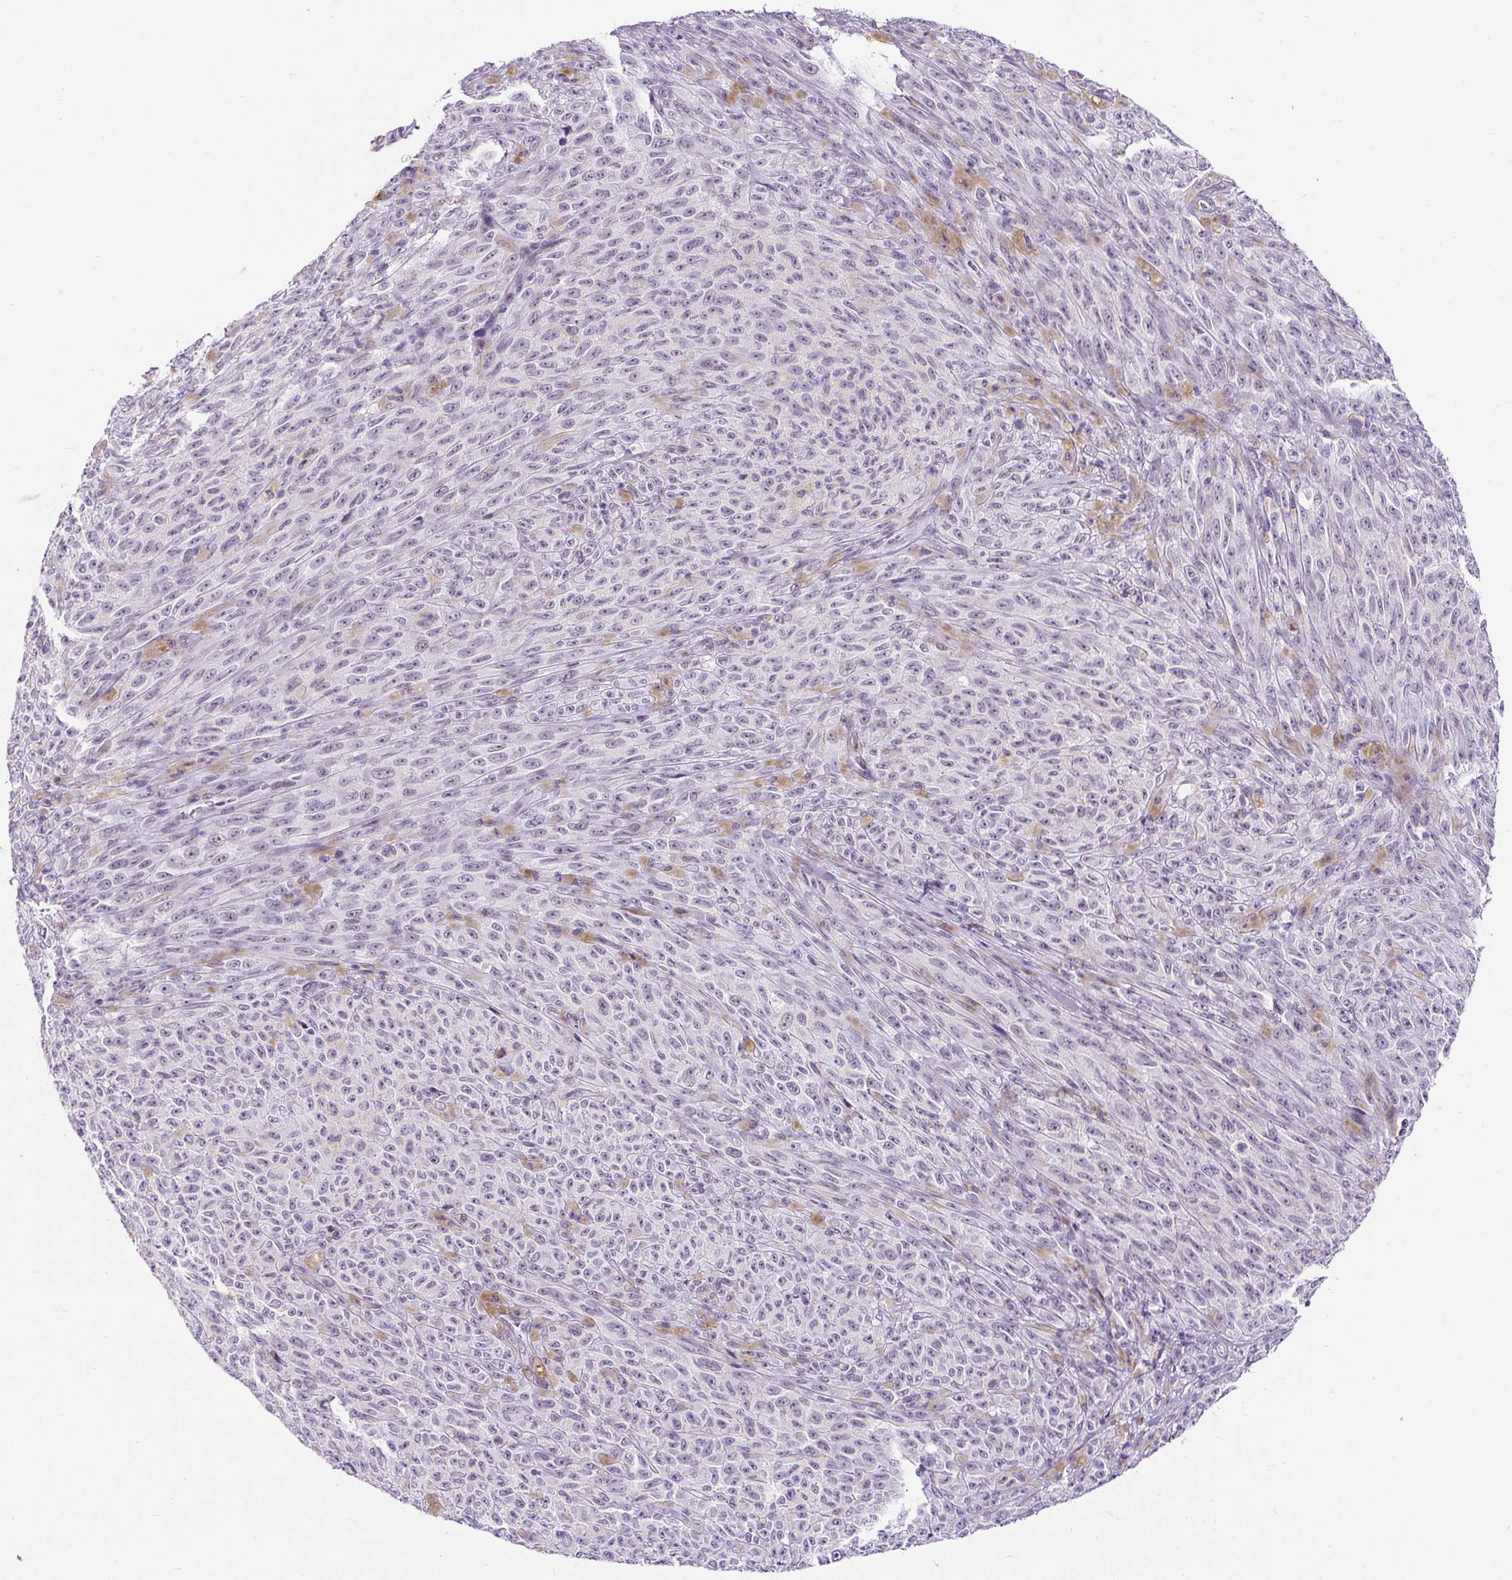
{"staining": {"intensity": "negative", "quantity": "none", "location": "none"}, "tissue": "melanoma", "cell_type": "Tumor cells", "image_type": "cancer", "snomed": [{"axis": "morphology", "description": "Malignant melanoma, NOS"}, {"axis": "topography", "description": "Skin"}], "caption": "A high-resolution image shows IHC staining of malignant melanoma, which displays no significant positivity in tumor cells.", "gene": "PLCXD2", "patient": {"sex": "female", "age": 82}}